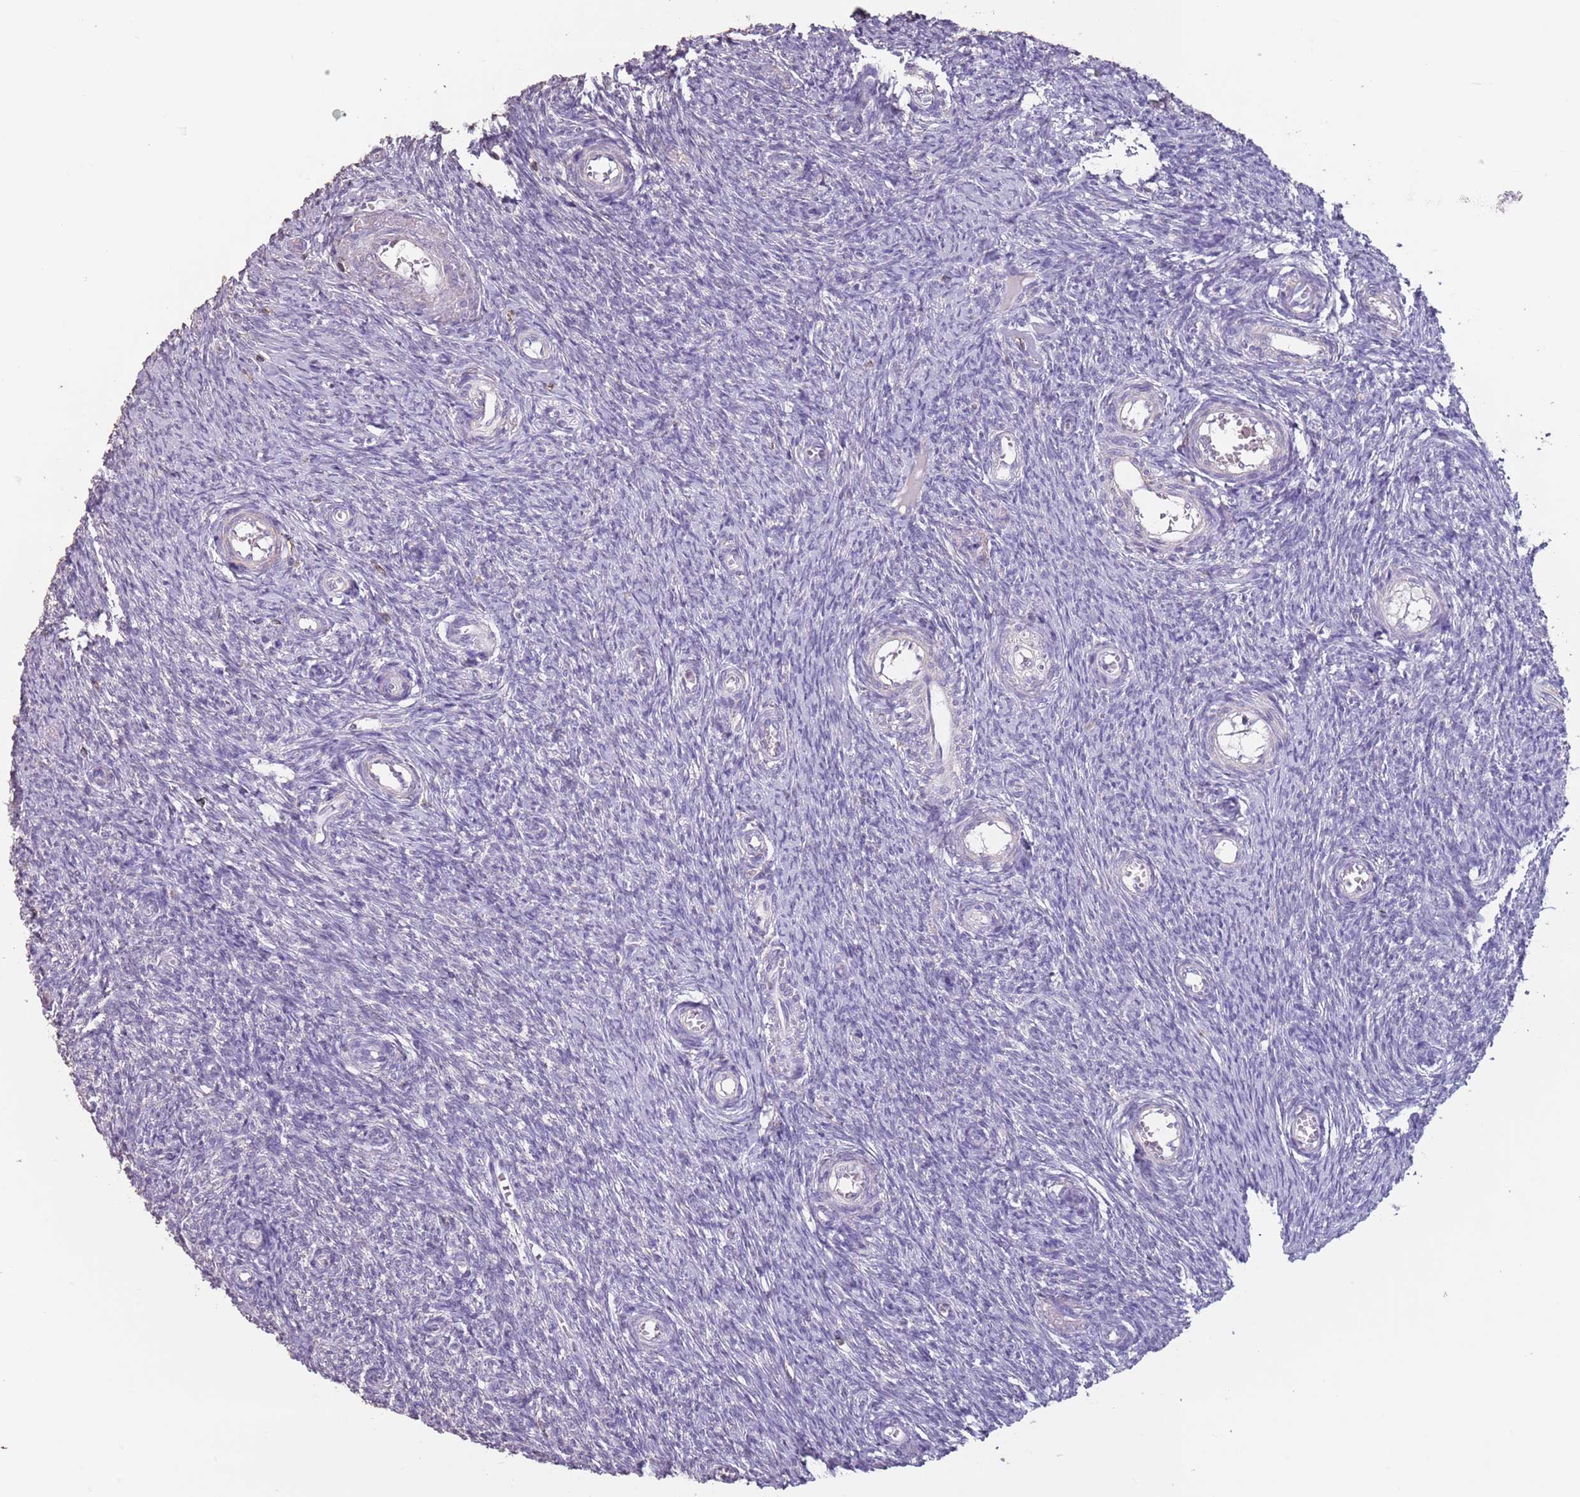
{"staining": {"intensity": "negative", "quantity": "none", "location": "none"}, "tissue": "ovary", "cell_type": "Ovarian stroma cells", "image_type": "normal", "snomed": [{"axis": "morphology", "description": "Normal tissue, NOS"}, {"axis": "topography", "description": "Ovary"}], "caption": "IHC histopathology image of unremarkable ovary: ovary stained with DAB (3,3'-diaminobenzidine) demonstrates no significant protein positivity in ovarian stroma cells.", "gene": "SUN5", "patient": {"sex": "female", "age": 44}}